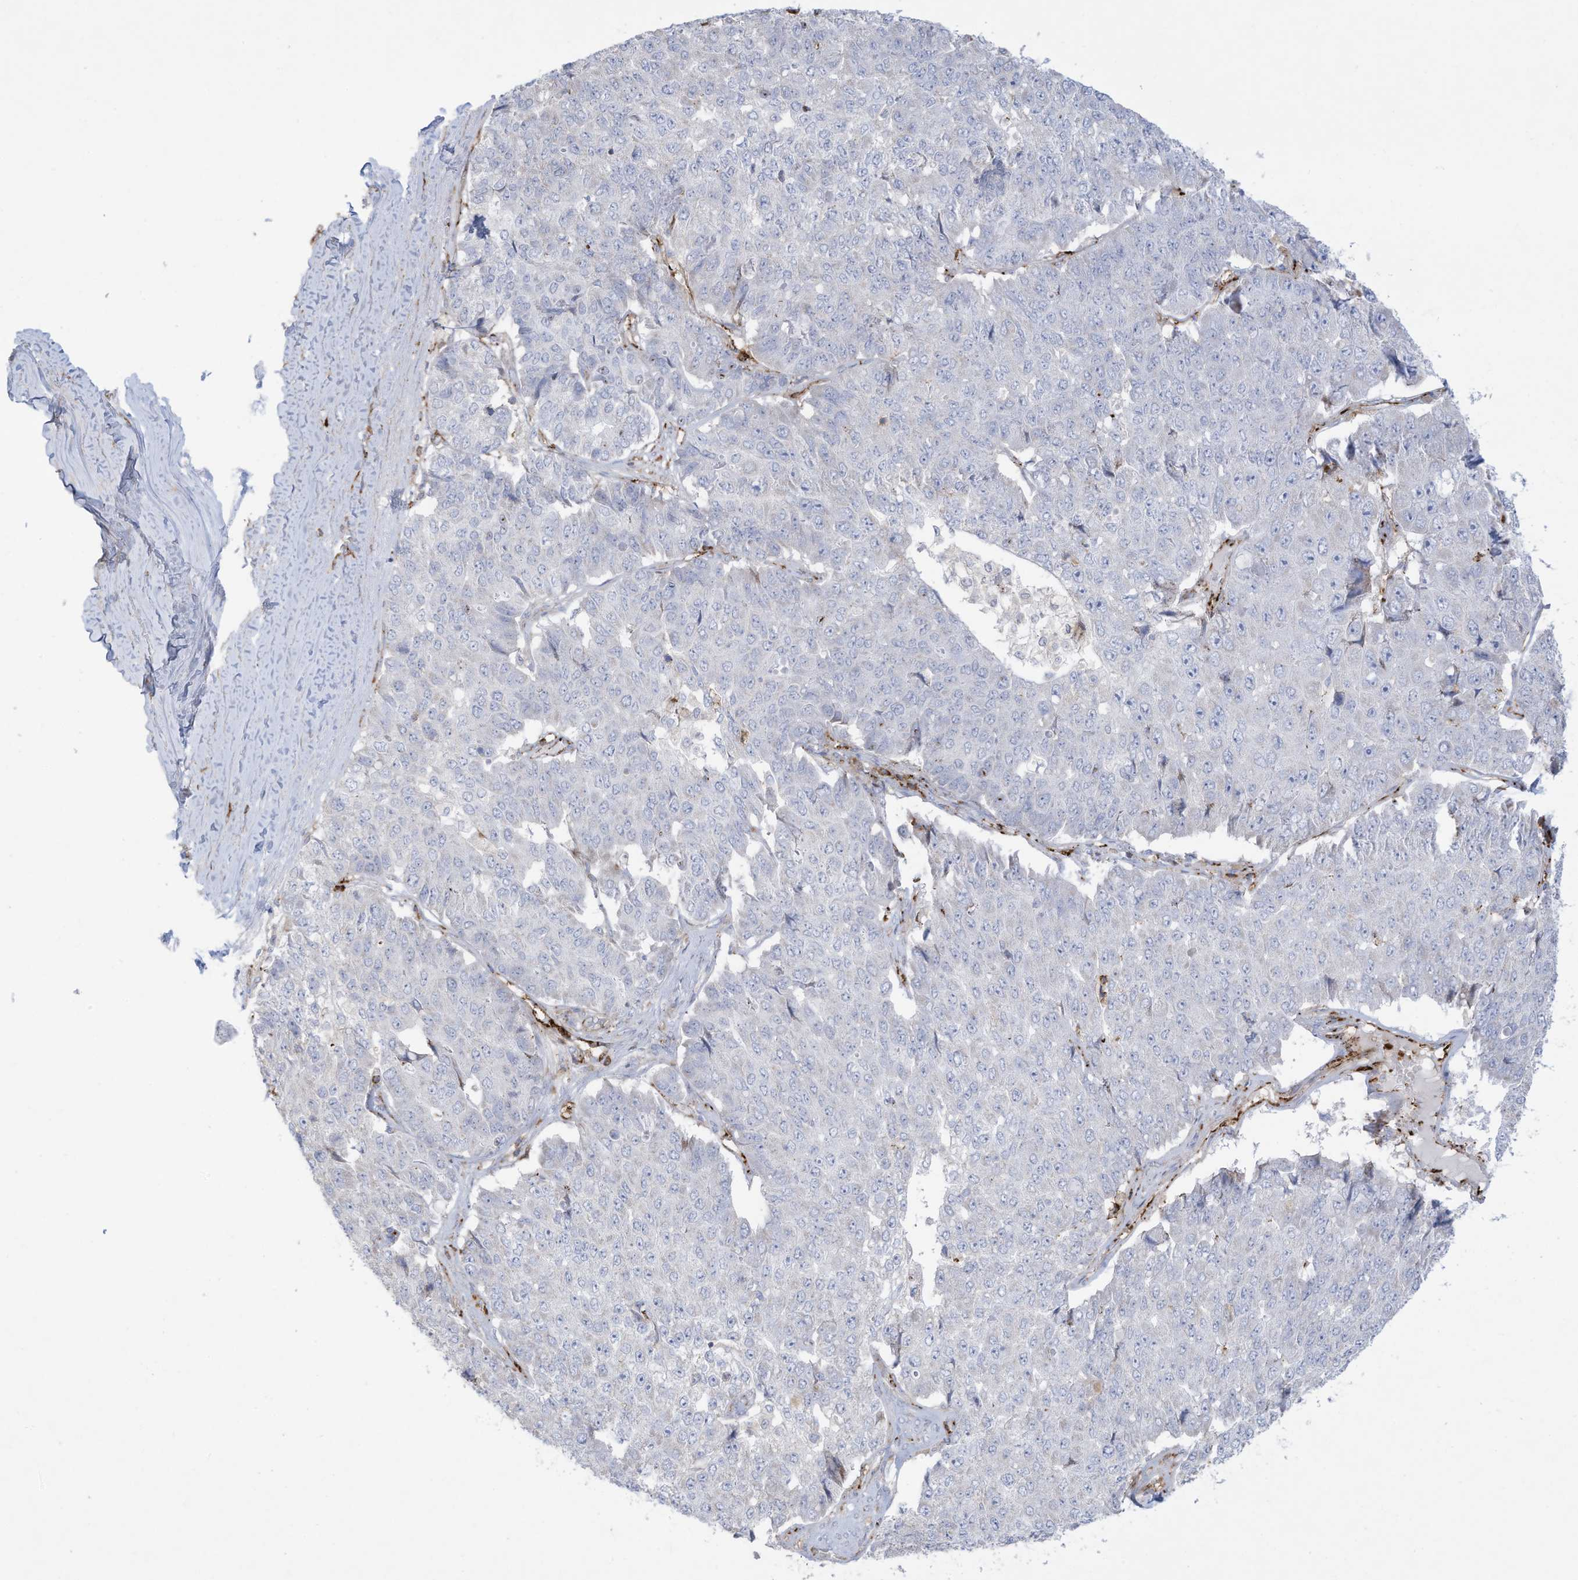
{"staining": {"intensity": "negative", "quantity": "none", "location": "none"}, "tissue": "pancreatic cancer", "cell_type": "Tumor cells", "image_type": "cancer", "snomed": [{"axis": "morphology", "description": "Adenocarcinoma, NOS"}, {"axis": "topography", "description": "Pancreas"}], "caption": "Pancreatic cancer was stained to show a protein in brown. There is no significant positivity in tumor cells.", "gene": "THNSL2", "patient": {"sex": "male", "age": 50}}